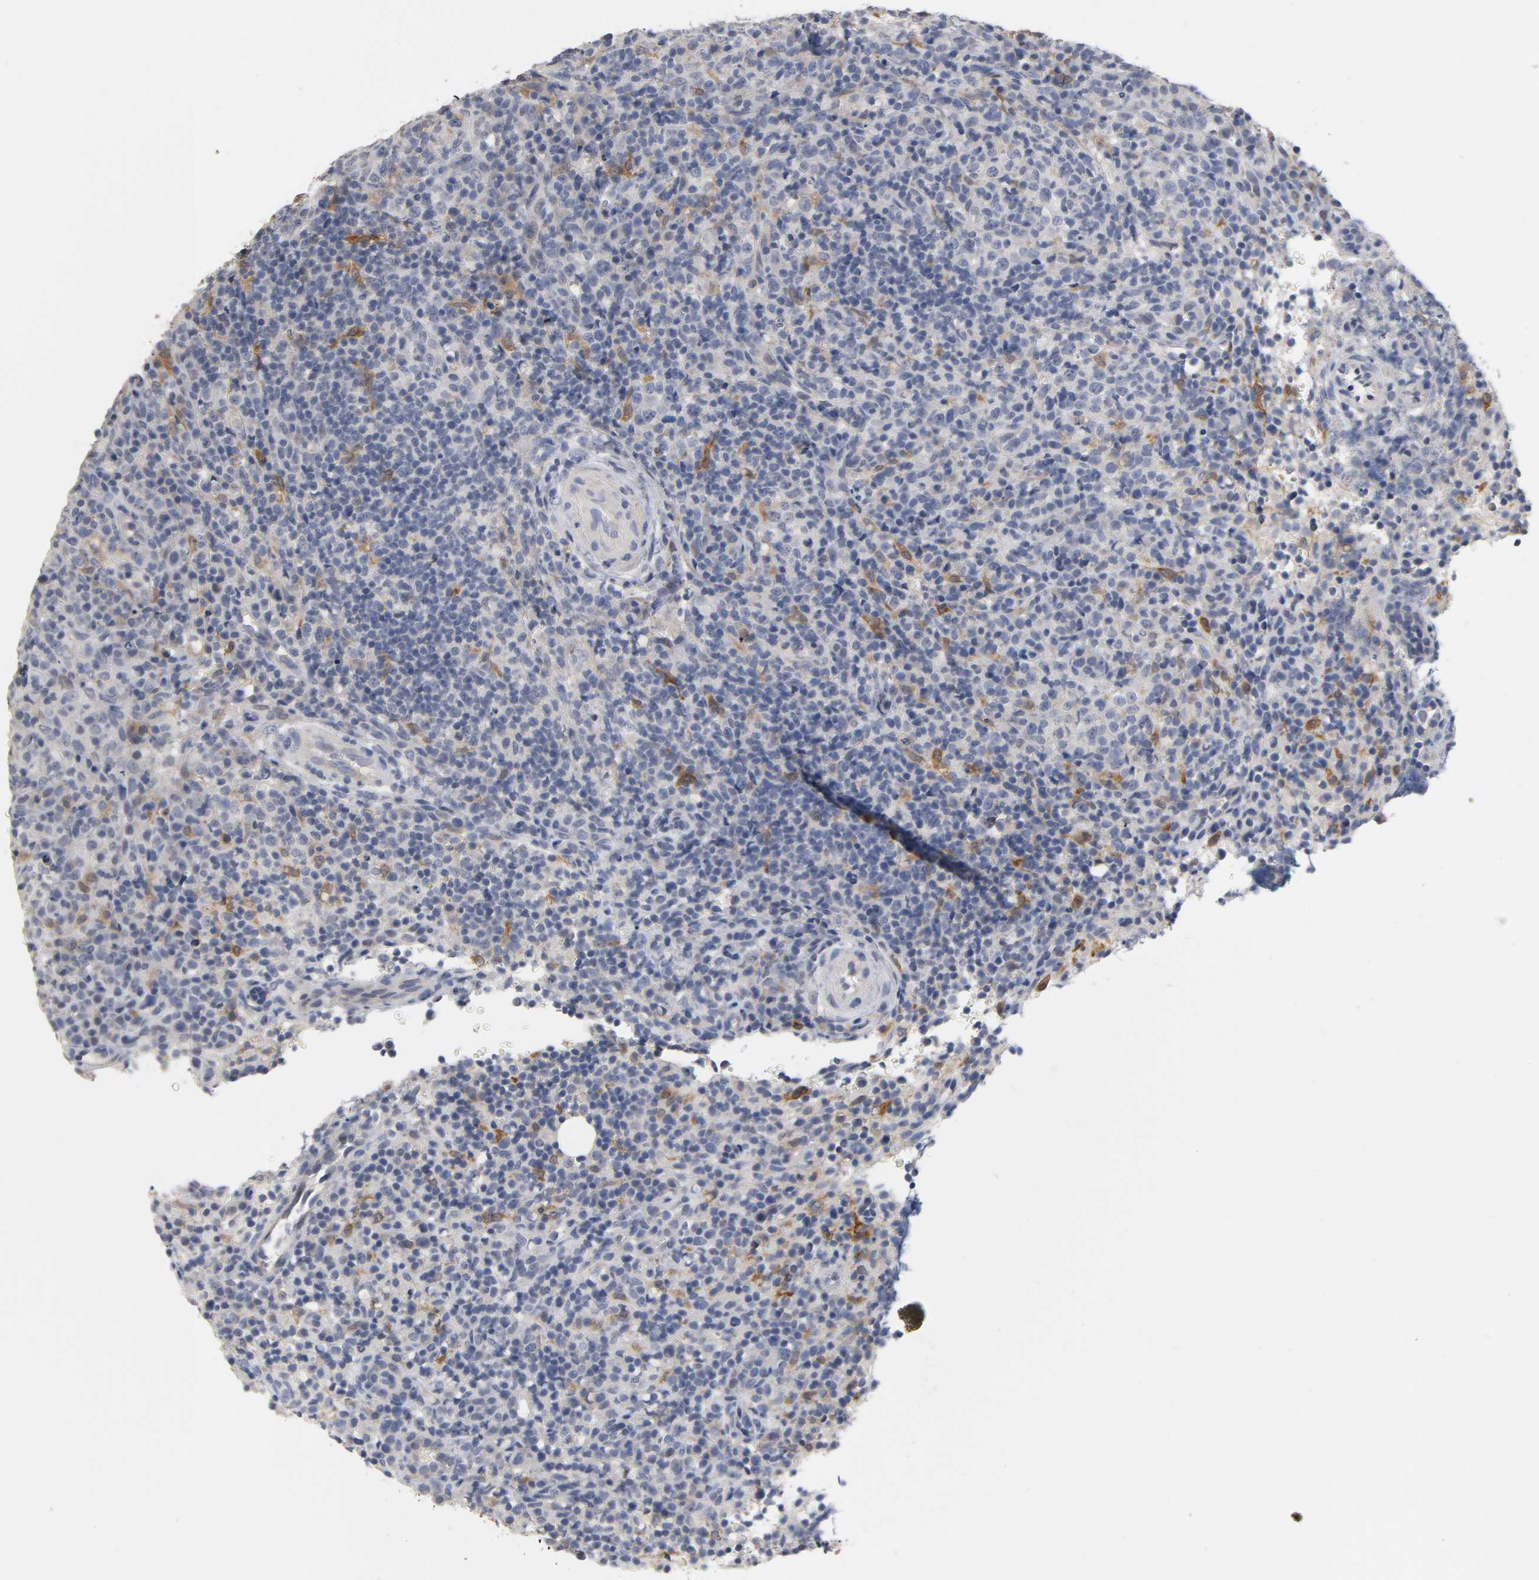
{"staining": {"intensity": "moderate", "quantity": "<25%", "location": "cytoplasmic/membranous"}, "tissue": "lymphoma", "cell_type": "Tumor cells", "image_type": "cancer", "snomed": [{"axis": "morphology", "description": "Malignant lymphoma, non-Hodgkin's type, High grade"}, {"axis": "topography", "description": "Lymph node"}], "caption": "The image reveals a brown stain indicating the presence of a protein in the cytoplasmic/membranous of tumor cells in high-grade malignant lymphoma, non-Hodgkin's type.", "gene": "OVOL1", "patient": {"sex": "female", "age": 76}}